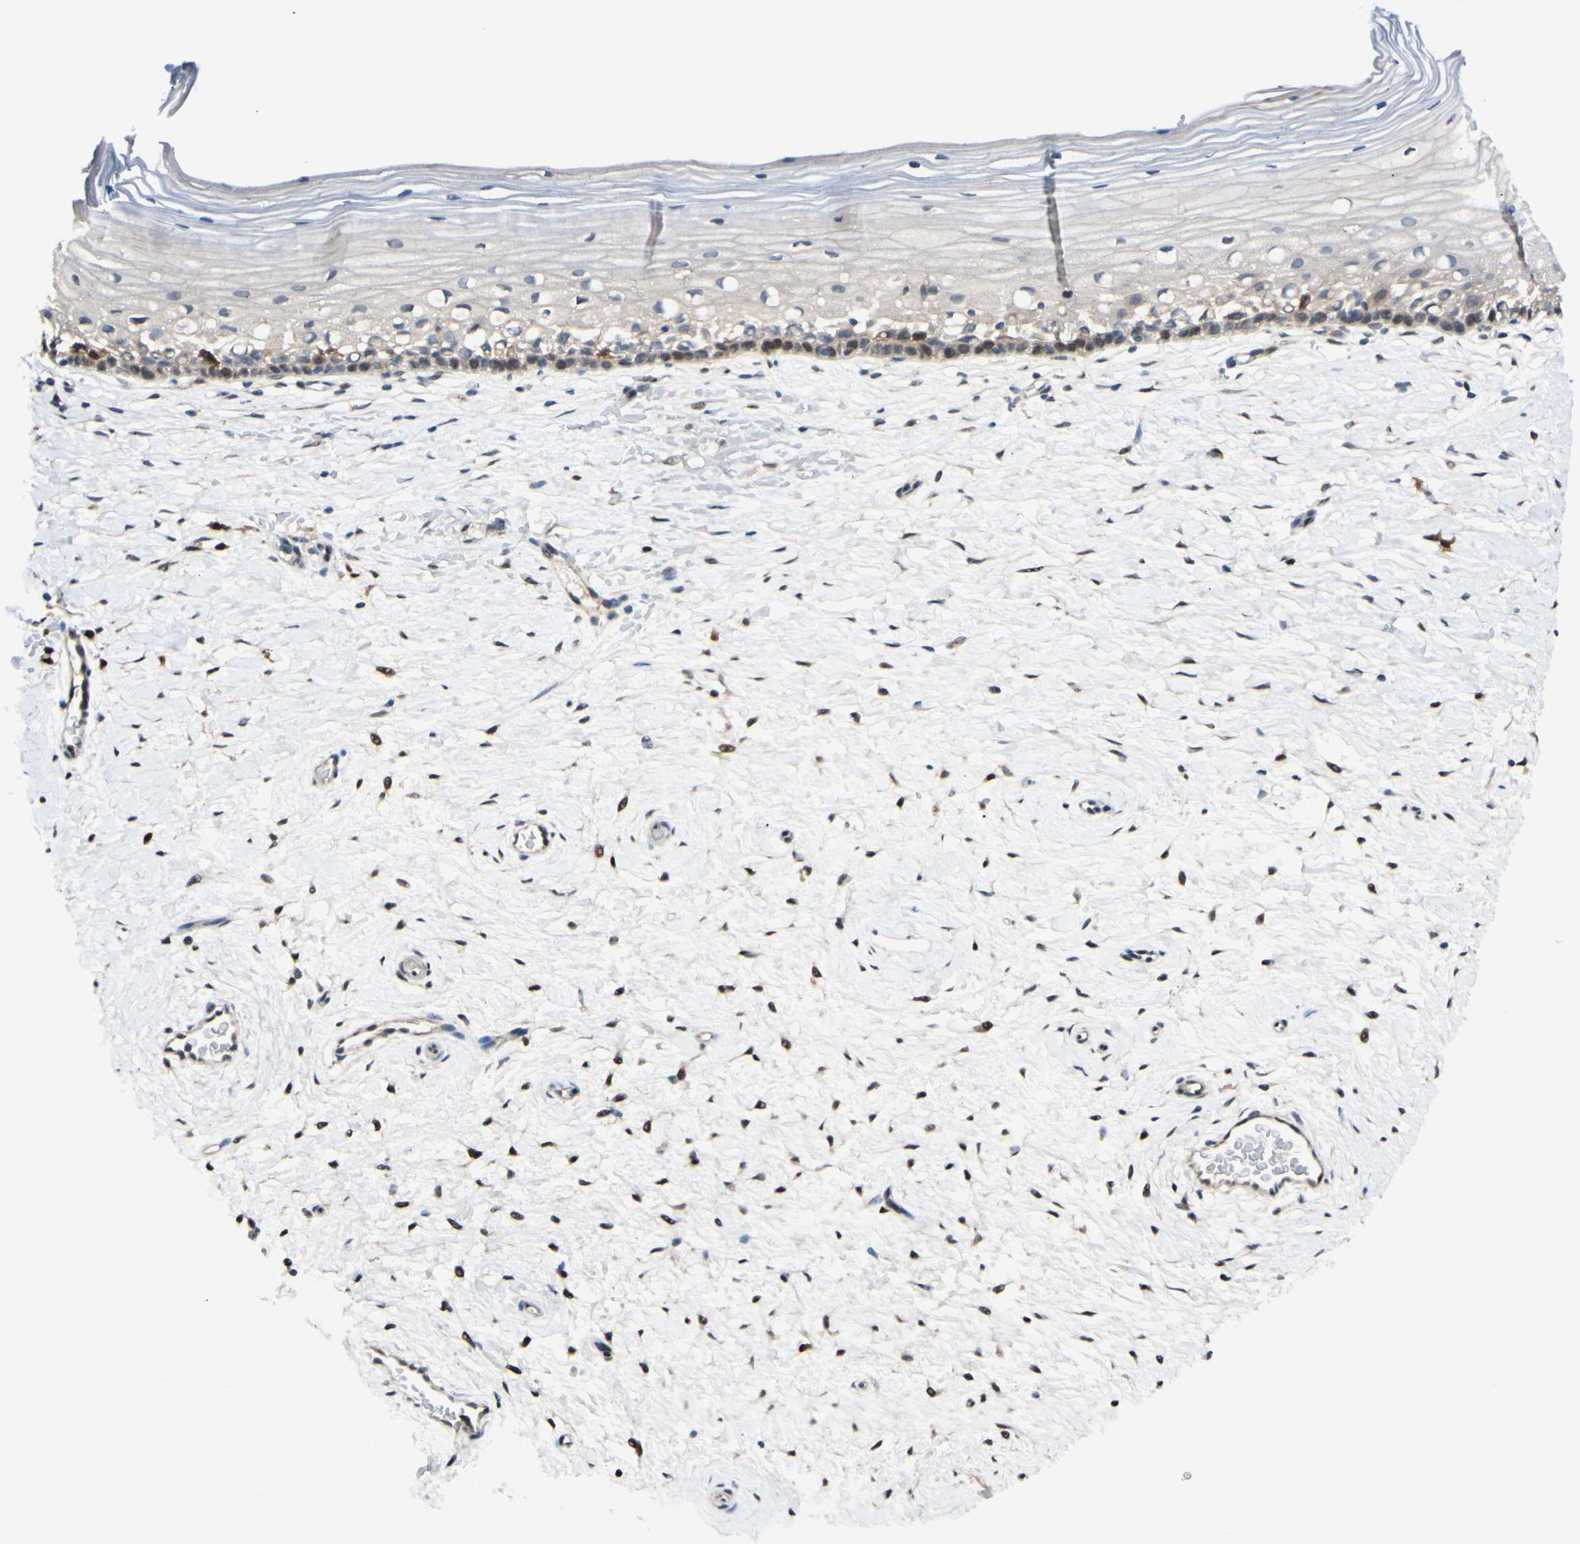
{"staining": {"intensity": "weak", "quantity": ">75%", "location": "cytoplasmic/membranous,nuclear"}, "tissue": "cervix", "cell_type": "Glandular cells", "image_type": "normal", "snomed": [{"axis": "morphology", "description": "Normal tissue, NOS"}, {"axis": "topography", "description": "Cervix"}], "caption": "A brown stain highlights weak cytoplasmic/membranous,nuclear staining of a protein in glandular cells of unremarkable human cervix. (Brightfield microscopy of DAB IHC at high magnification).", "gene": "PTTG1", "patient": {"sex": "female", "age": 39}}